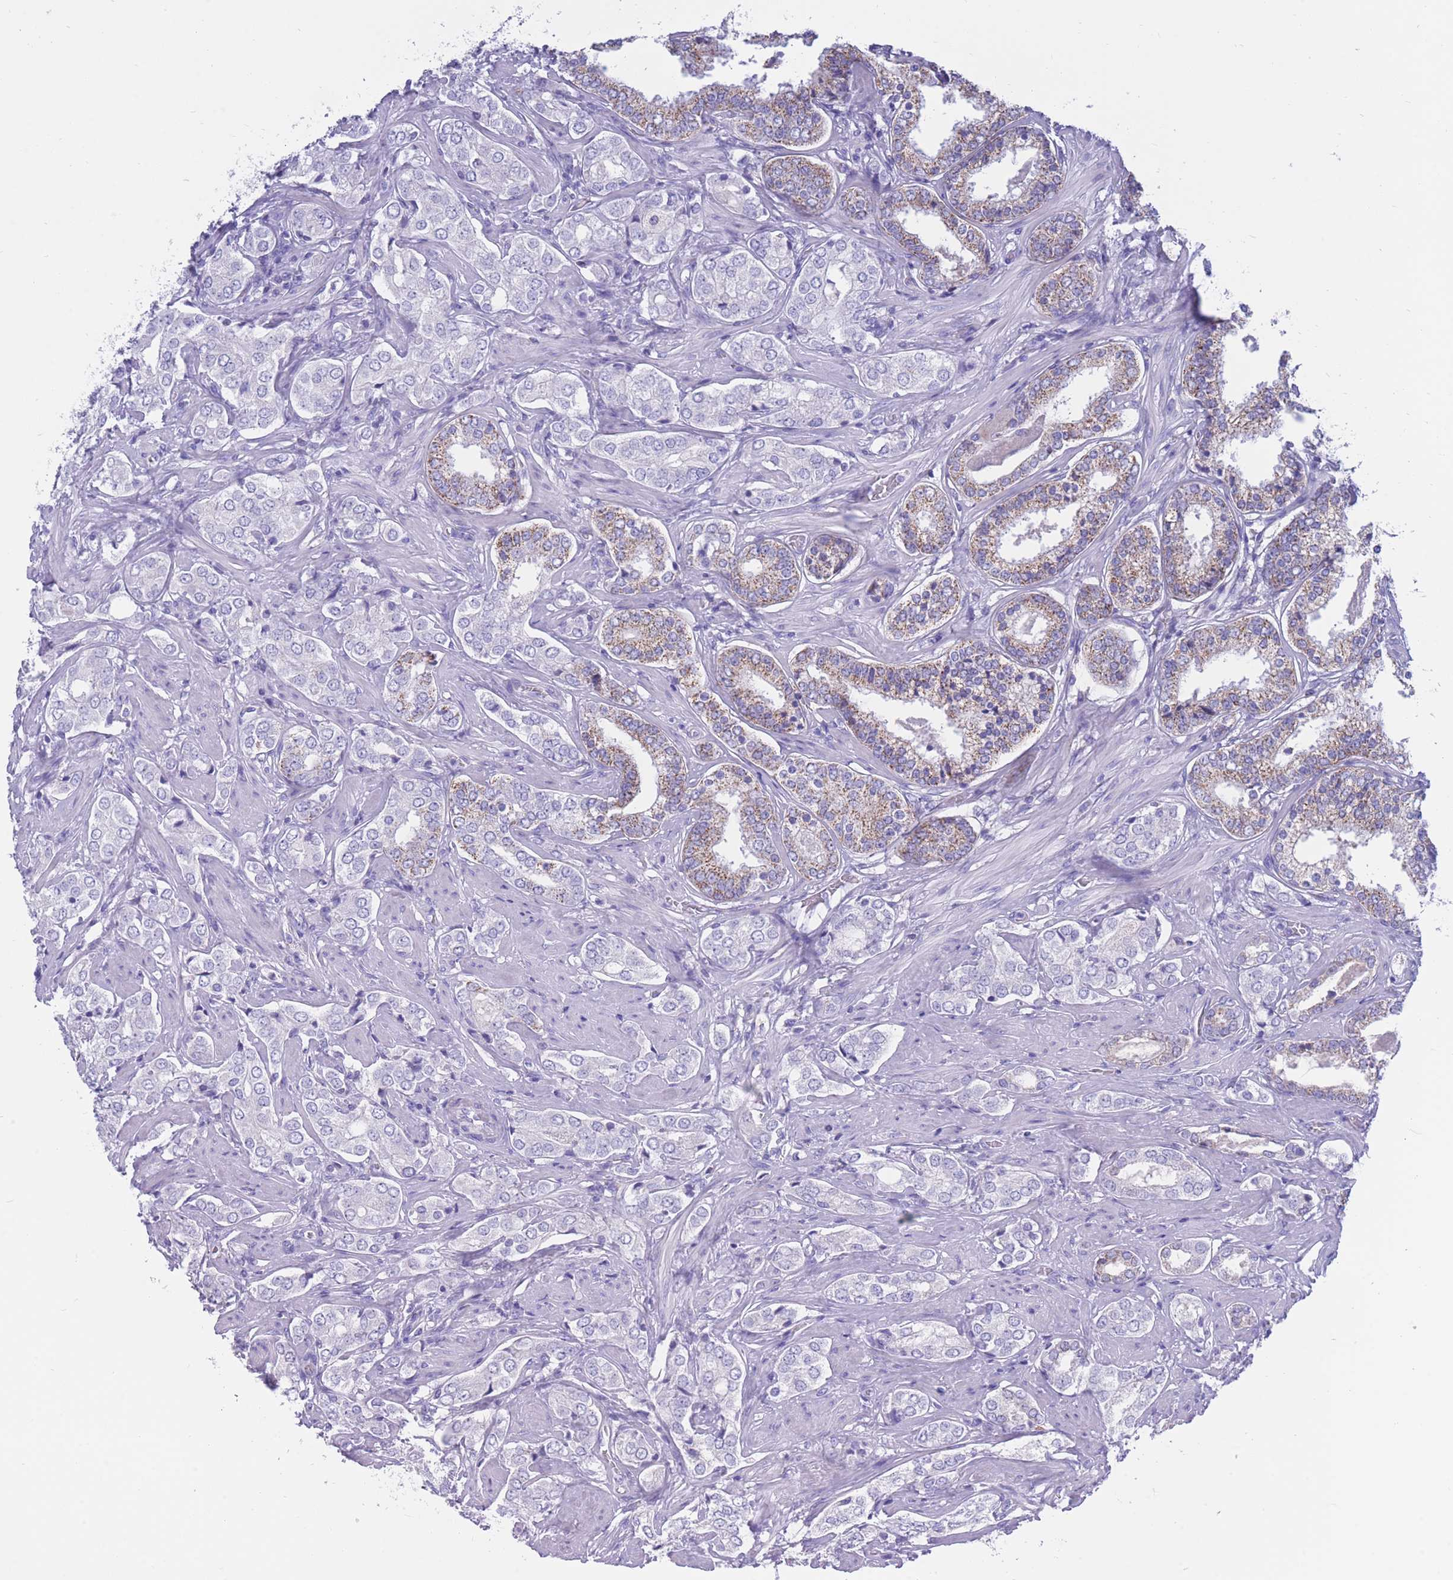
{"staining": {"intensity": "weak", "quantity": "<25%", "location": "cytoplasmic/membranous"}, "tissue": "prostate cancer", "cell_type": "Tumor cells", "image_type": "cancer", "snomed": [{"axis": "morphology", "description": "Adenocarcinoma, High grade"}, {"axis": "topography", "description": "Prostate"}], "caption": "Prostate high-grade adenocarcinoma stained for a protein using immunohistochemistry exhibits no positivity tumor cells.", "gene": "INTS2", "patient": {"sex": "male", "age": 71}}